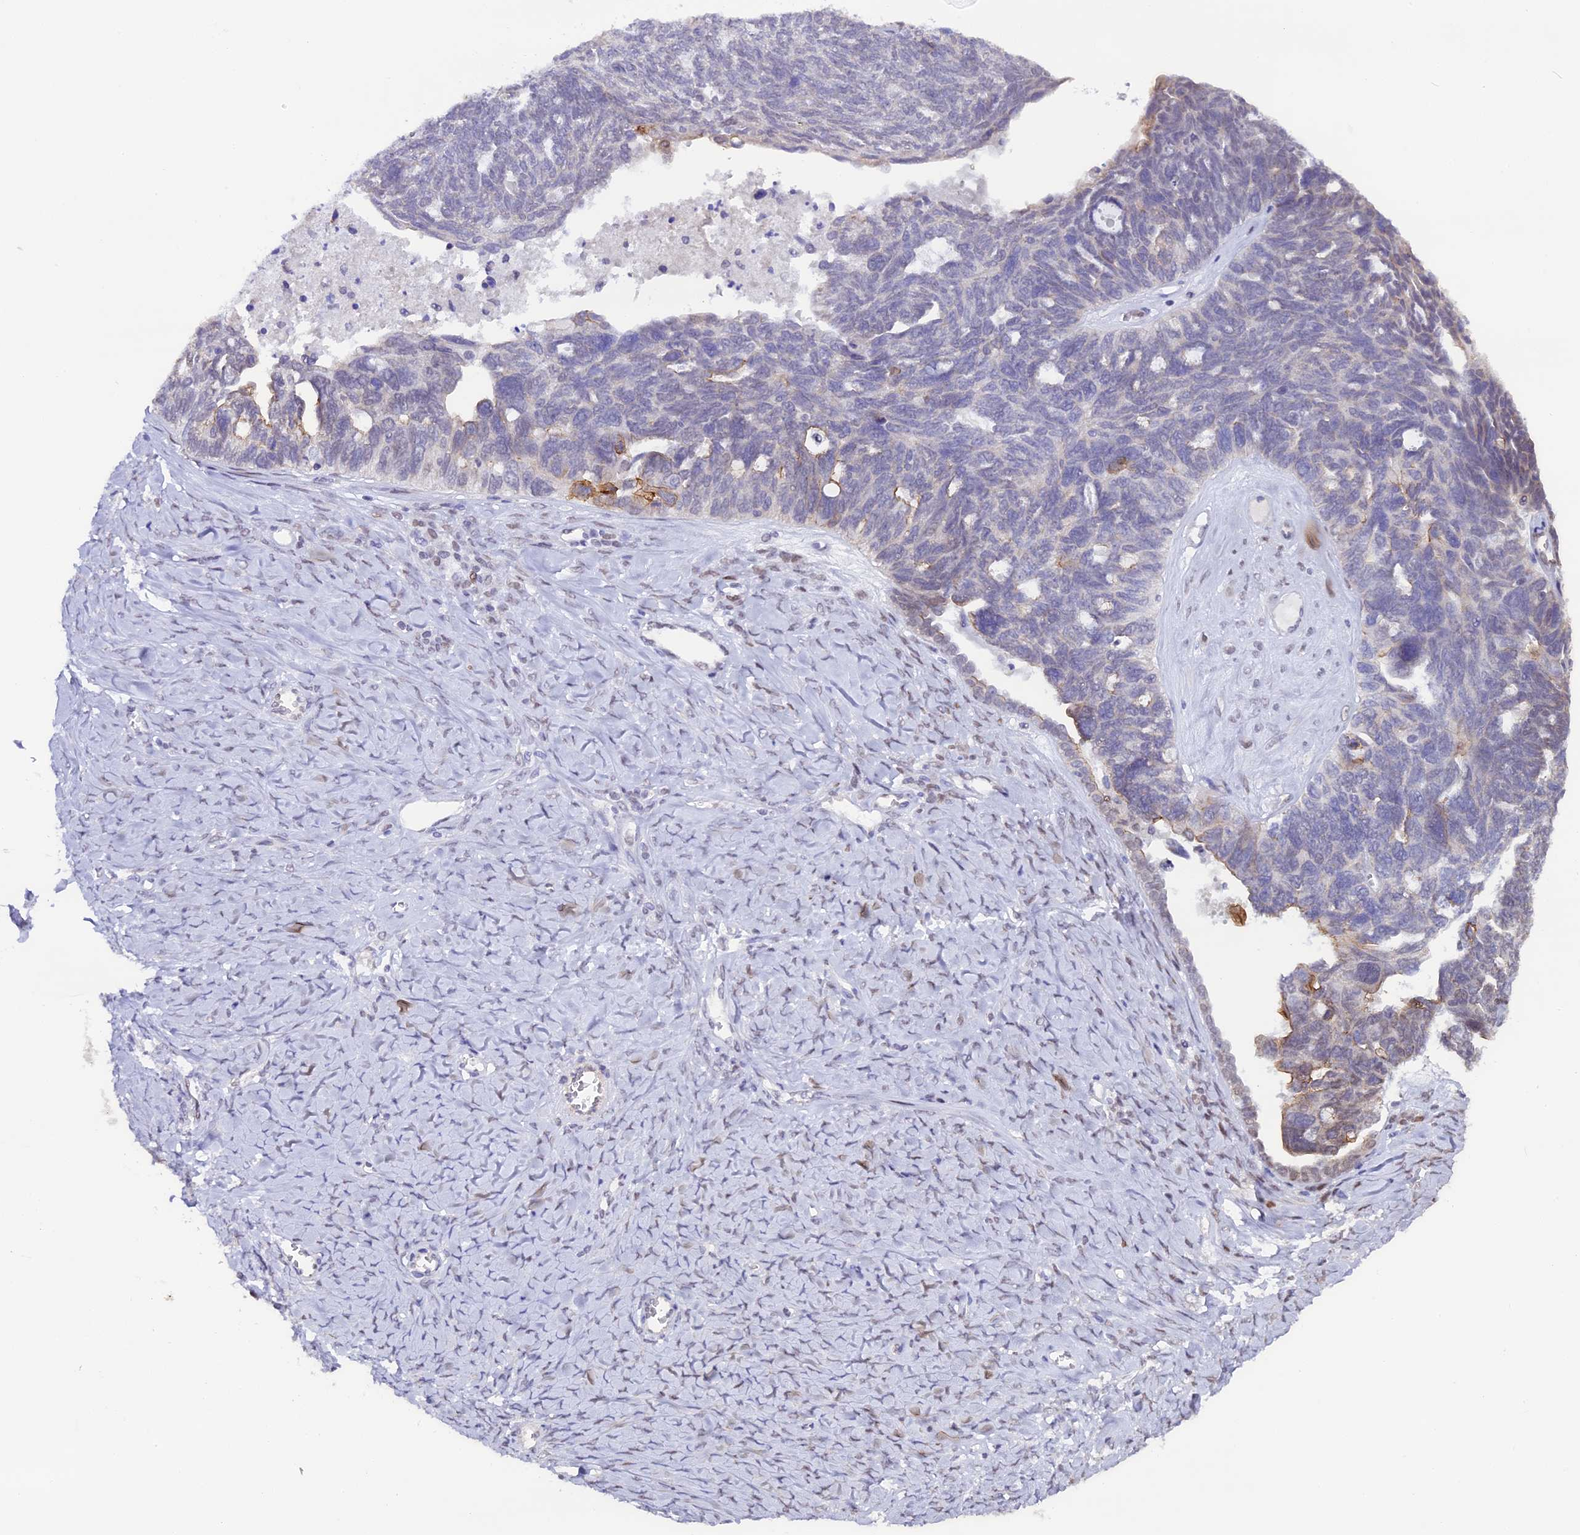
{"staining": {"intensity": "negative", "quantity": "none", "location": "none"}, "tissue": "ovarian cancer", "cell_type": "Tumor cells", "image_type": "cancer", "snomed": [{"axis": "morphology", "description": "Cystadenocarcinoma, serous, NOS"}, {"axis": "topography", "description": "Ovary"}], "caption": "Ovarian cancer (serous cystadenocarcinoma) stained for a protein using immunohistochemistry (IHC) reveals no positivity tumor cells.", "gene": "OSGEP", "patient": {"sex": "female", "age": 79}}